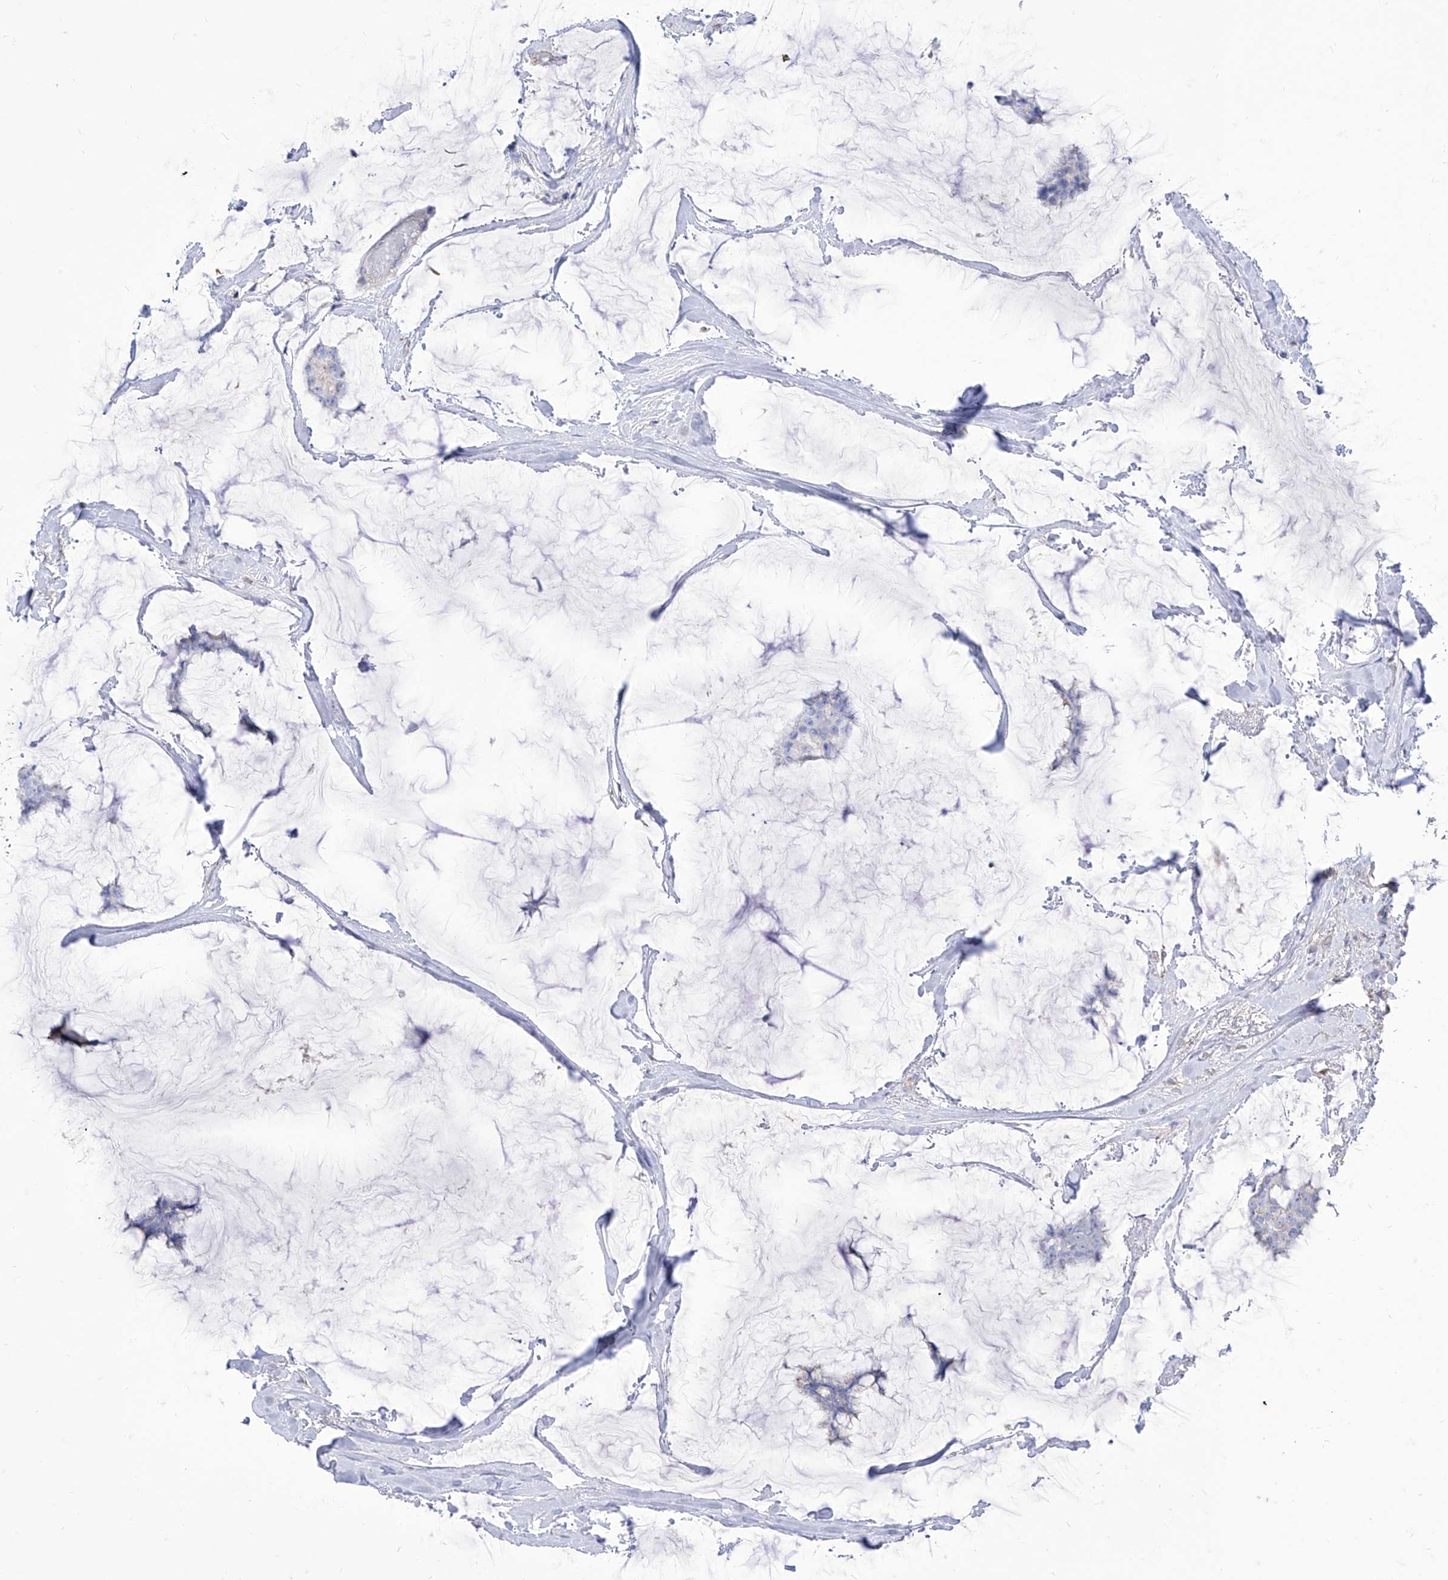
{"staining": {"intensity": "negative", "quantity": "none", "location": "none"}, "tissue": "breast cancer", "cell_type": "Tumor cells", "image_type": "cancer", "snomed": [{"axis": "morphology", "description": "Duct carcinoma"}, {"axis": "topography", "description": "Breast"}], "caption": "DAB (3,3'-diaminobenzidine) immunohistochemical staining of human breast invasive ductal carcinoma reveals no significant staining in tumor cells.", "gene": "C1orf74", "patient": {"sex": "female", "age": 93}}